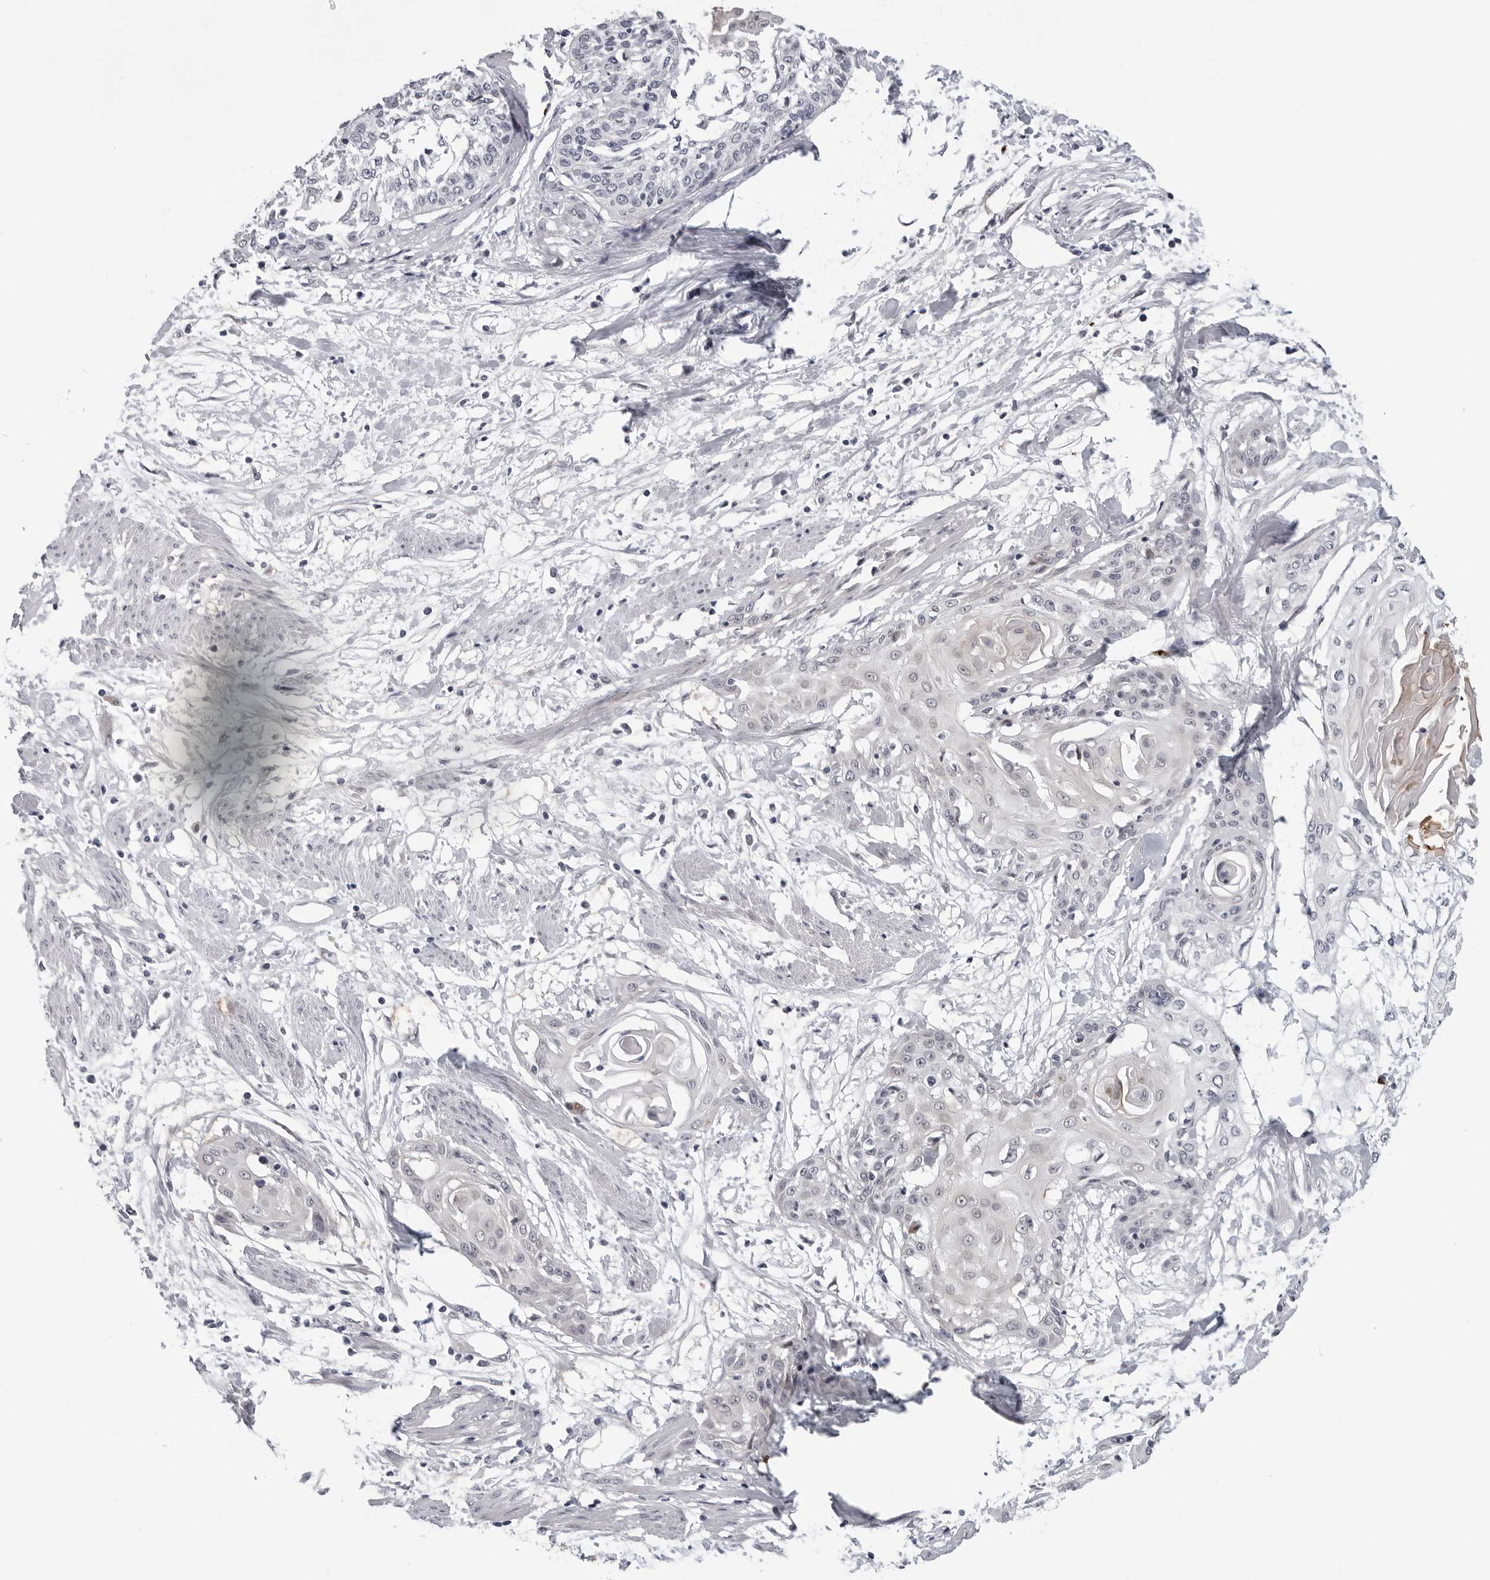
{"staining": {"intensity": "negative", "quantity": "none", "location": "none"}, "tissue": "cervical cancer", "cell_type": "Tumor cells", "image_type": "cancer", "snomed": [{"axis": "morphology", "description": "Squamous cell carcinoma, NOS"}, {"axis": "topography", "description": "Cervix"}], "caption": "This is an immunohistochemistry image of human cervical cancer. There is no expression in tumor cells.", "gene": "KIAA1614", "patient": {"sex": "female", "age": 57}}